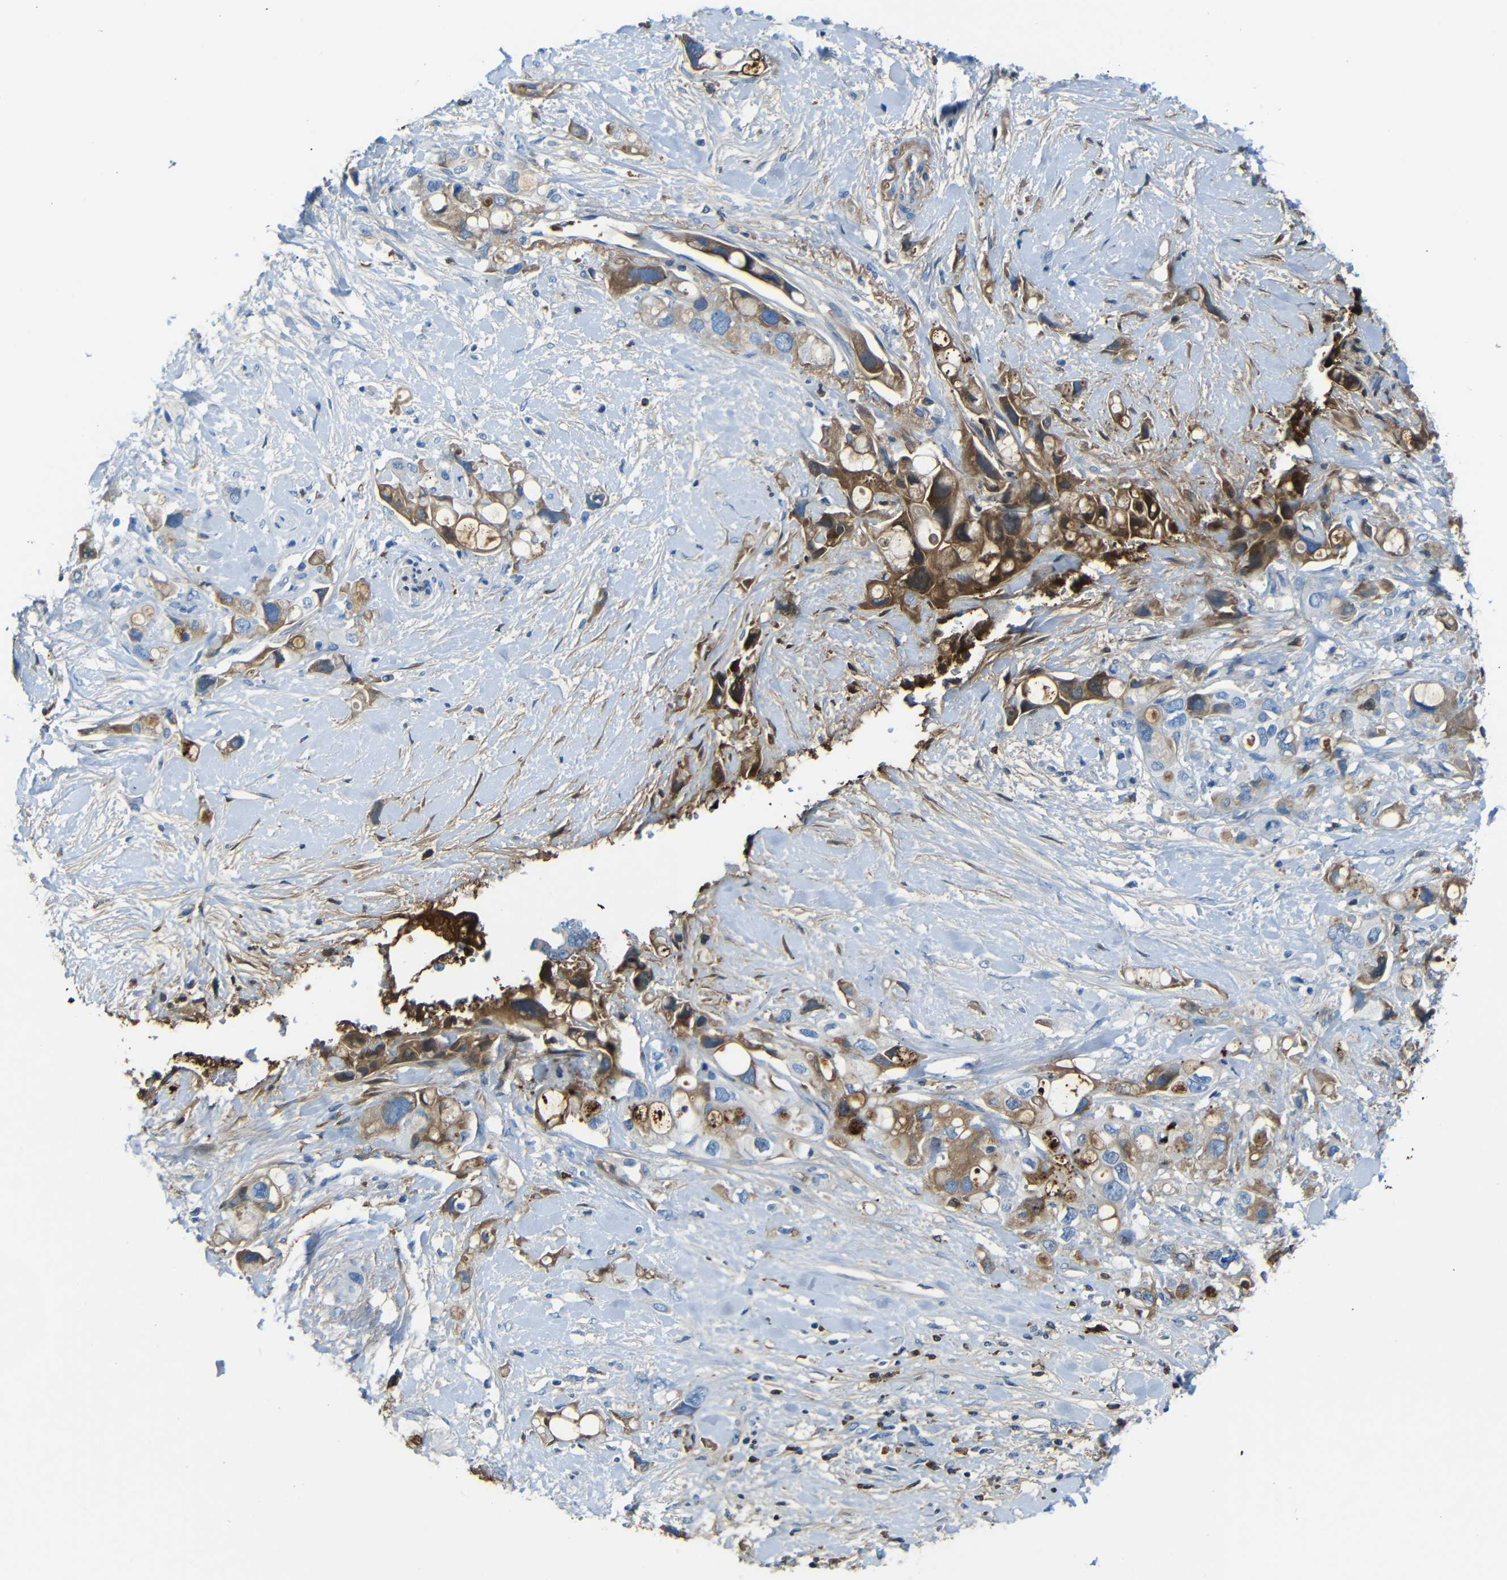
{"staining": {"intensity": "moderate", "quantity": "25%-75%", "location": "cytoplasmic/membranous"}, "tissue": "pancreatic cancer", "cell_type": "Tumor cells", "image_type": "cancer", "snomed": [{"axis": "morphology", "description": "Adenocarcinoma, NOS"}, {"axis": "topography", "description": "Pancreas"}], "caption": "This micrograph reveals adenocarcinoma (pancreatic) stained with immunohistochemistry to label a protein in brown. The cytoplasmic/membranous of tumor cells show moderate positivity for the protein. Nuclei are counter-stained blue.", "gene": "SERPINA1", "patient": {"sex": "female", "age": 56}}